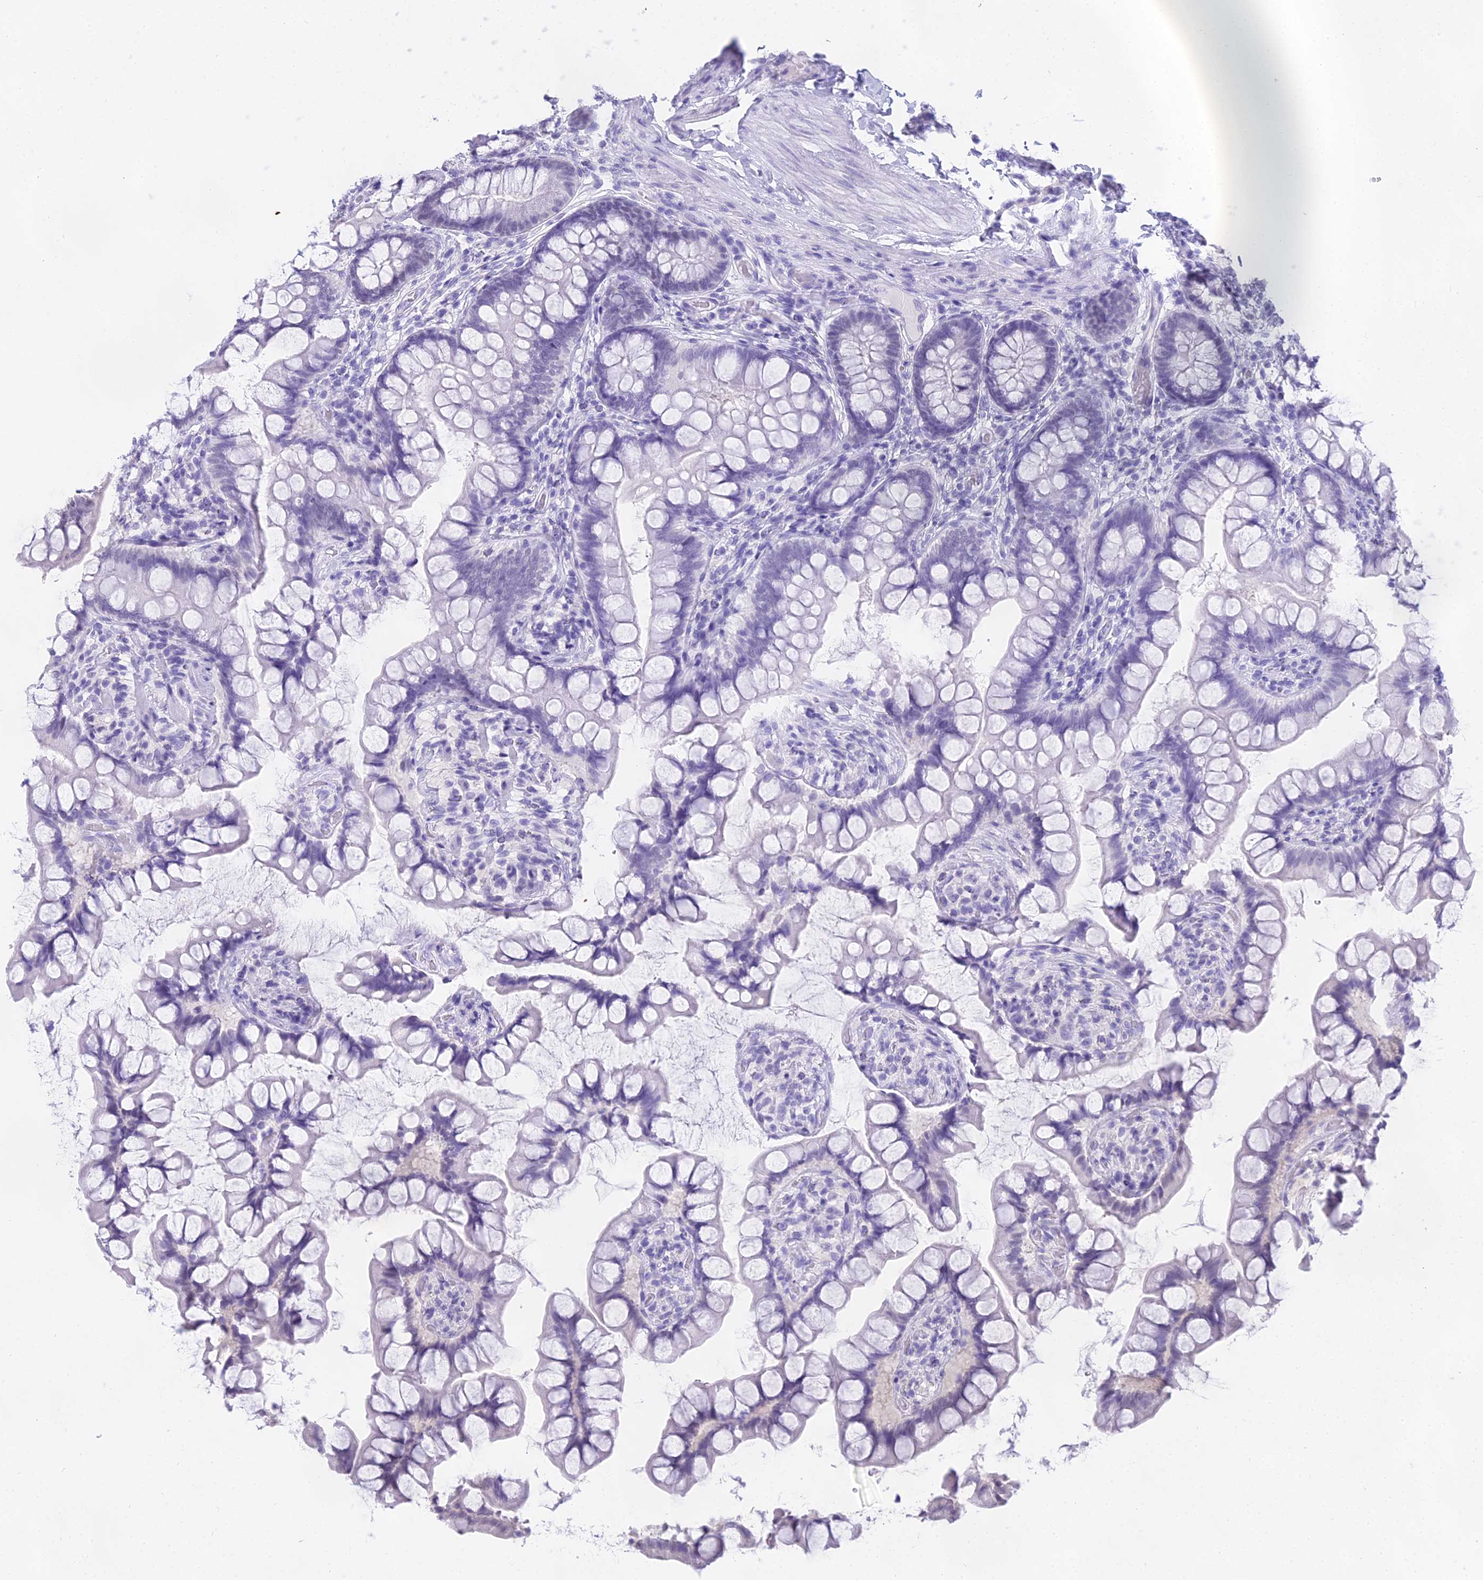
{"staining": {"intensity": "negative", "quantity": "none", "location": "none"}, "tissue": "small intestine", "cell_type": "Glandular cells", "image_type": "normal", "snomed": [{"axis": "morphology", "description": "Normal tissue, NOS"}, {"axis": "topography", "description": "Small intestine"}], "caption": "Micrograph shows no protein expression in glandular cells of benign small intestine.", "gene": "MAT2A", "patient": {"sex": "male", "age": 70}}